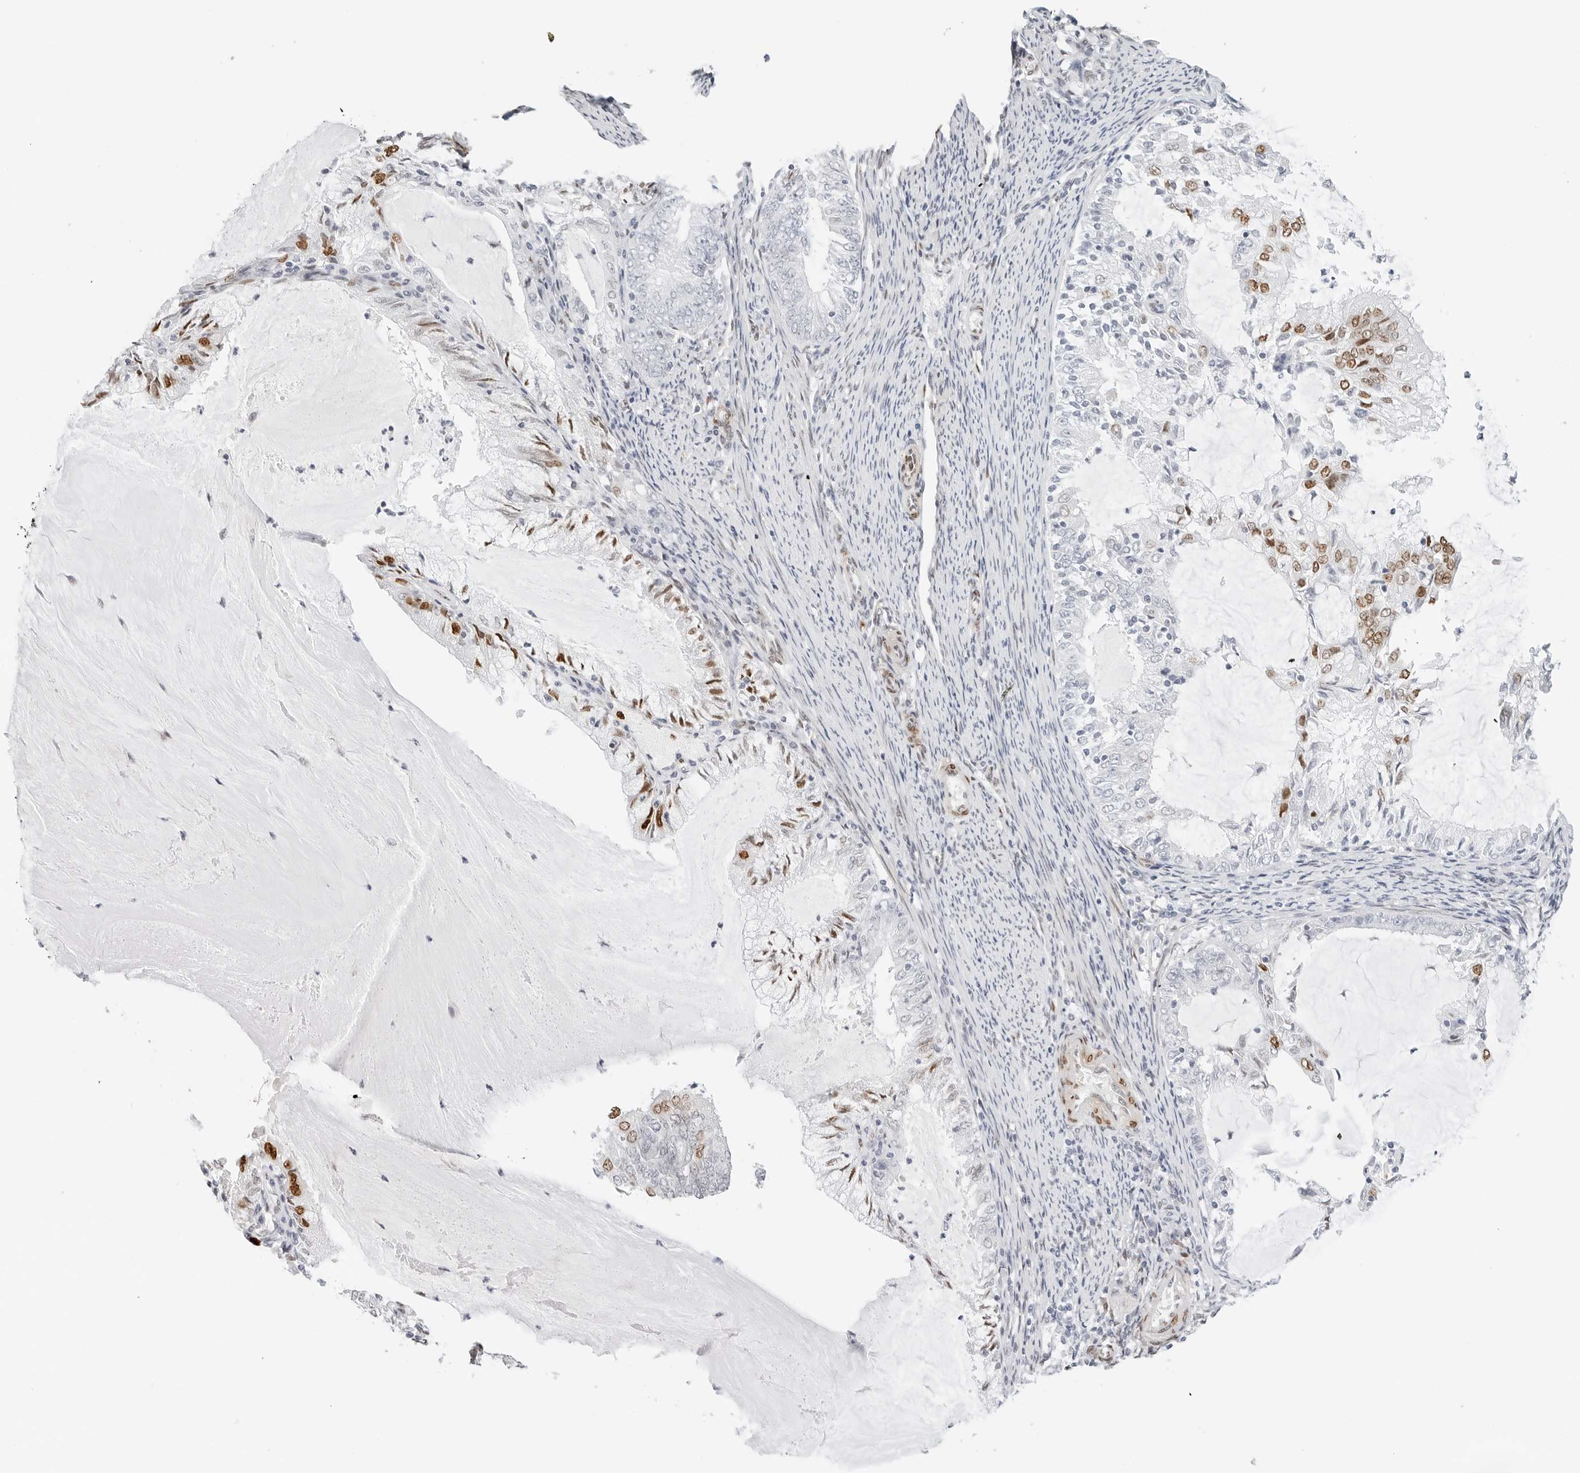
{"staining": {"intensity": "strong", "quantity": "<25%", "location": "nuclear"}, "tissue": "endometrial cancer", "cell_type": "Tumor cells", "image_type": "cancer", "snomed": [{"axis": "morphology", "description": "Adenocarcinoma, NOS"}, {"axis": "topography", "description": "Endometrium"}], "caption": "Approximately <25% of tumor cells in endometrial cancer display strong nuclear protein staining as visualized by brown immunohistochemical staining.", "gene": "SPIDR", "patient": {"sex": "female", "age": 57}}